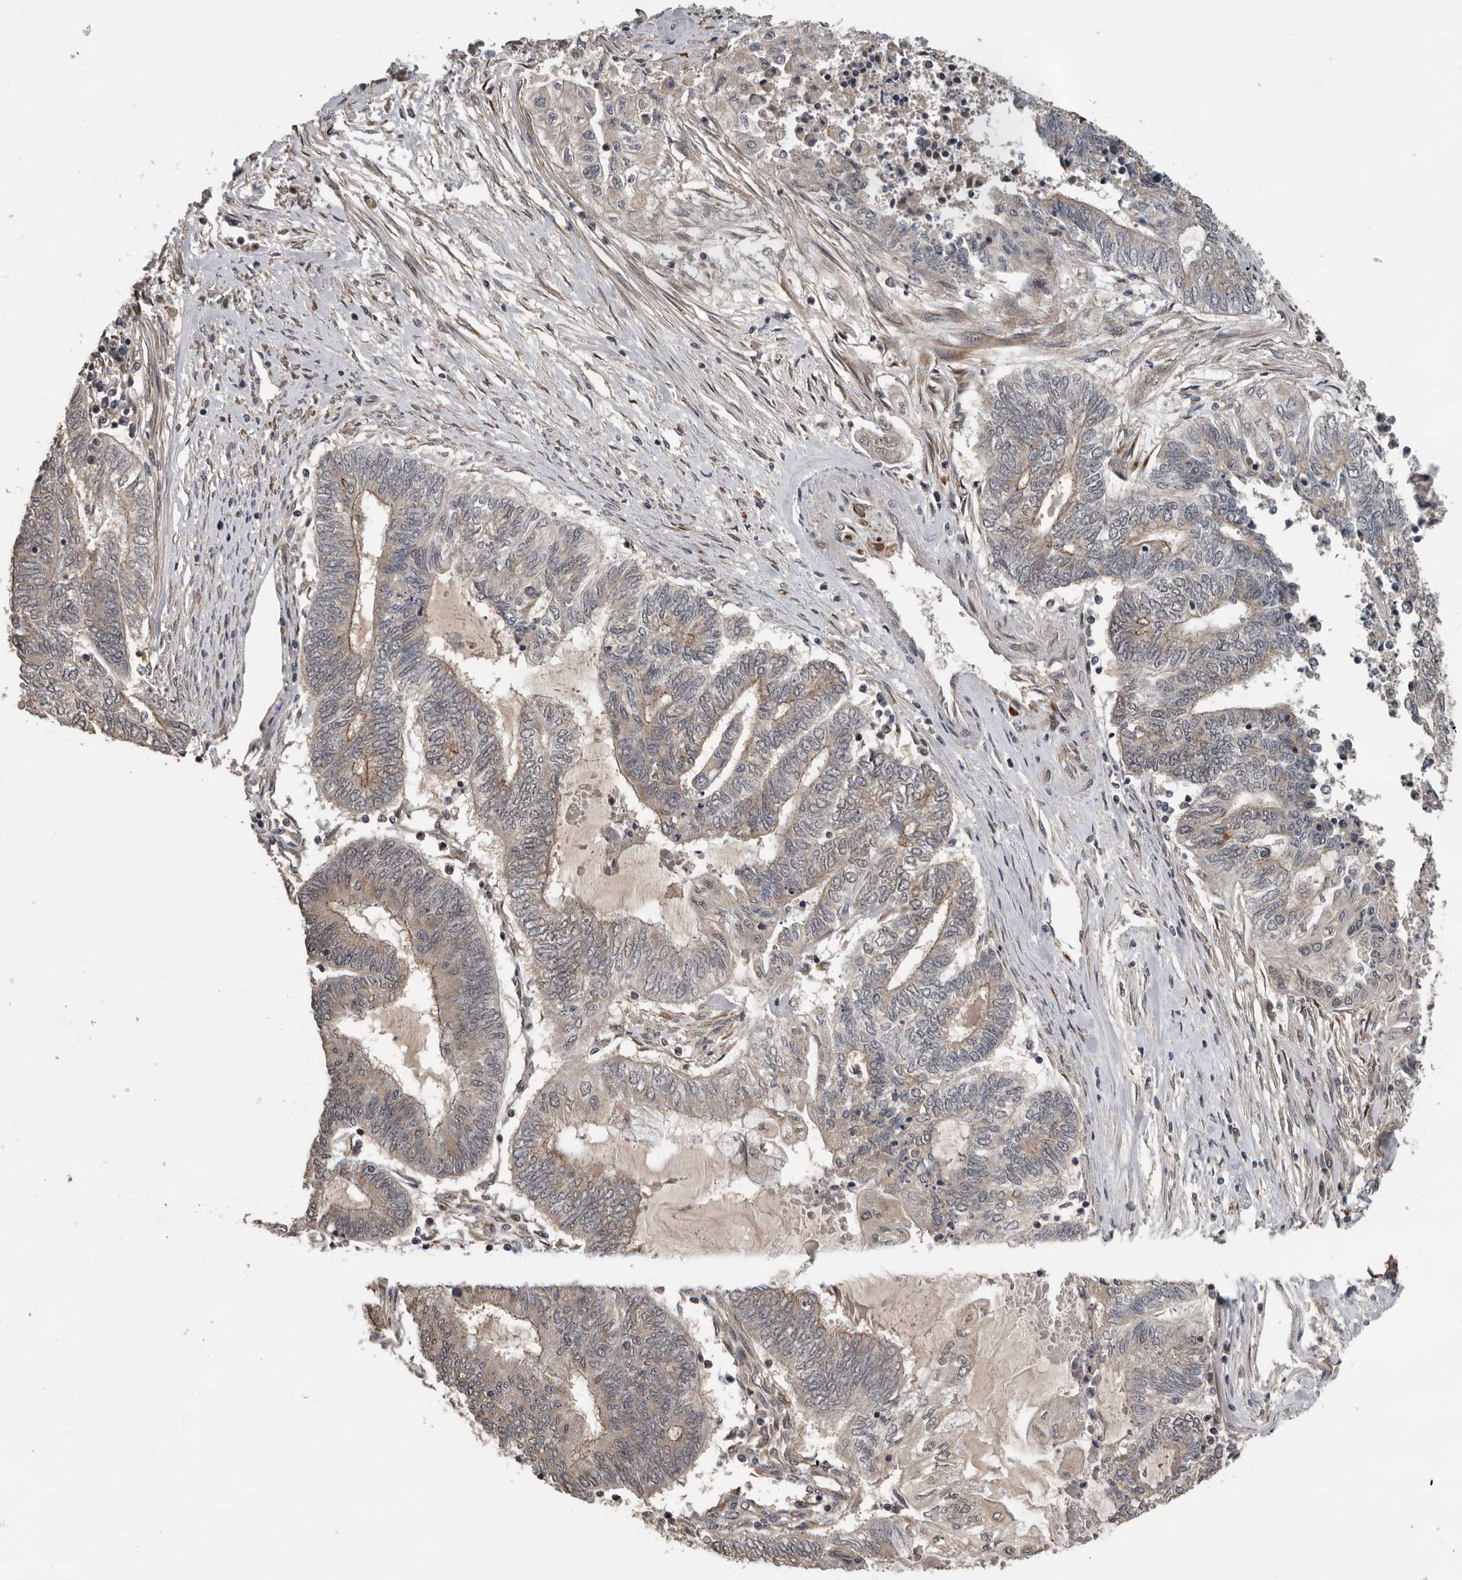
{"staining": {"intensity": "weak", "quantity": ">75%", "location": "cytoplasmic/membranous,nuclear"}, "tissue": "endometrial cancer", "cell_type": "Tumor cells", "image_type": "cancer", "snomed": [{"axis": "morphology", "description": "Adenocarcinoma, NOS"}, {"axis": "topography", "description": "Uterus"}, {"axis": "topography", "description": "Endometrium"}], "caption": "Immunohistochemistry (DAB (3,3'-diaminobenzidine)) staining of endometrial cancer shows weak cytoplasmic/membranous and nuclear protein expression in about >75% of tumor cells.", "gene": "HENMT1", "patient": {"sex": "female", "age": 70}}